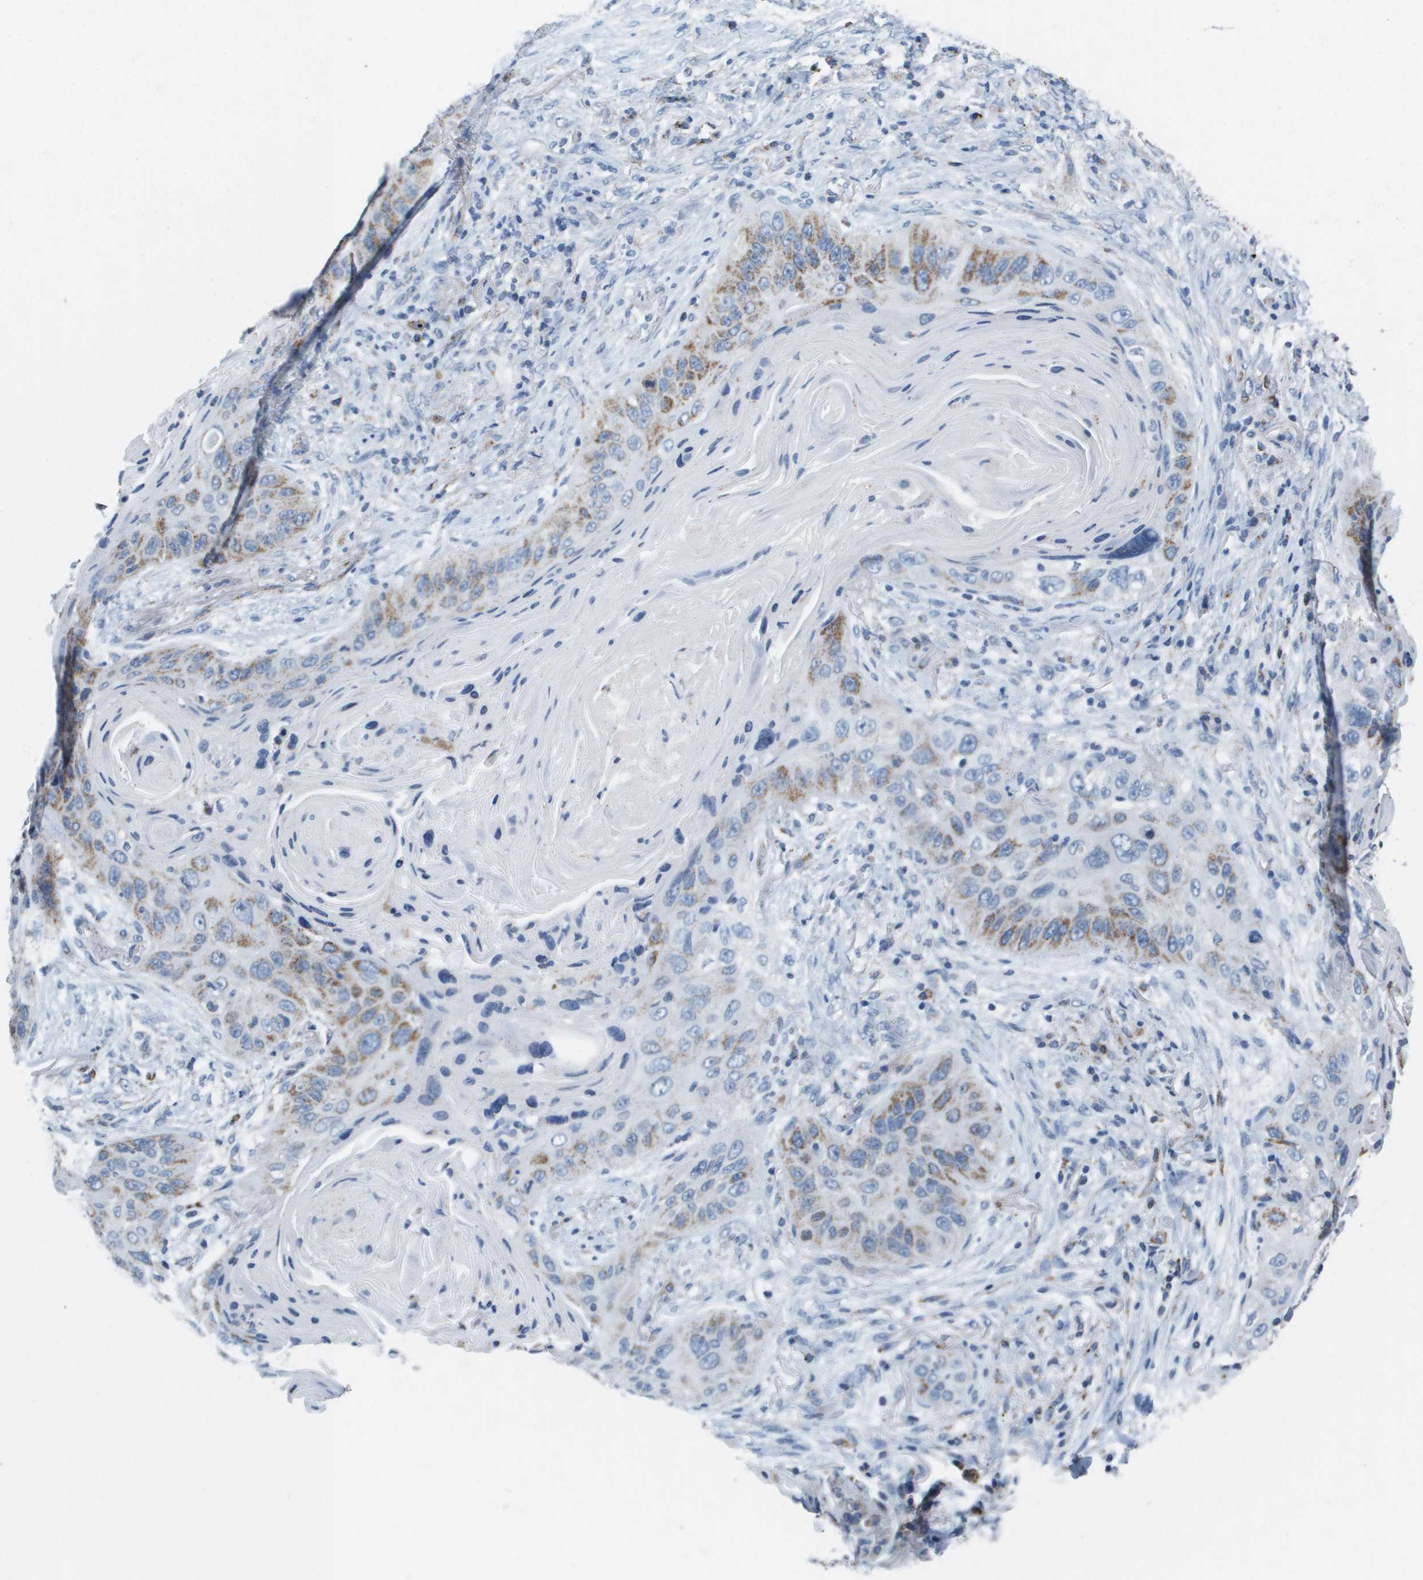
{"staining": {"intensity": "moderate", "quantity": "<25%", "location": "cytoplasmic/membranous"}, "tissue": "lung cancer", "cell_type": "Tumor cells", "image_type": "cancer", "snomed": [{"axis": "morphology", "description": "Squamous cell carcinoma, NOS"}, {"axis": "topography", "description": "Lung"}], "caption": "DAB (3,3'-diaminobenzidine) immunohistochemical staining of human lung squamous cell carcinoma shows moderate cytoplasmic/membranous protein positivity in approximately <25% of tumor cells.", "gene": "ATP5F1B", "patient": {"sex": "female", "age": 67}}